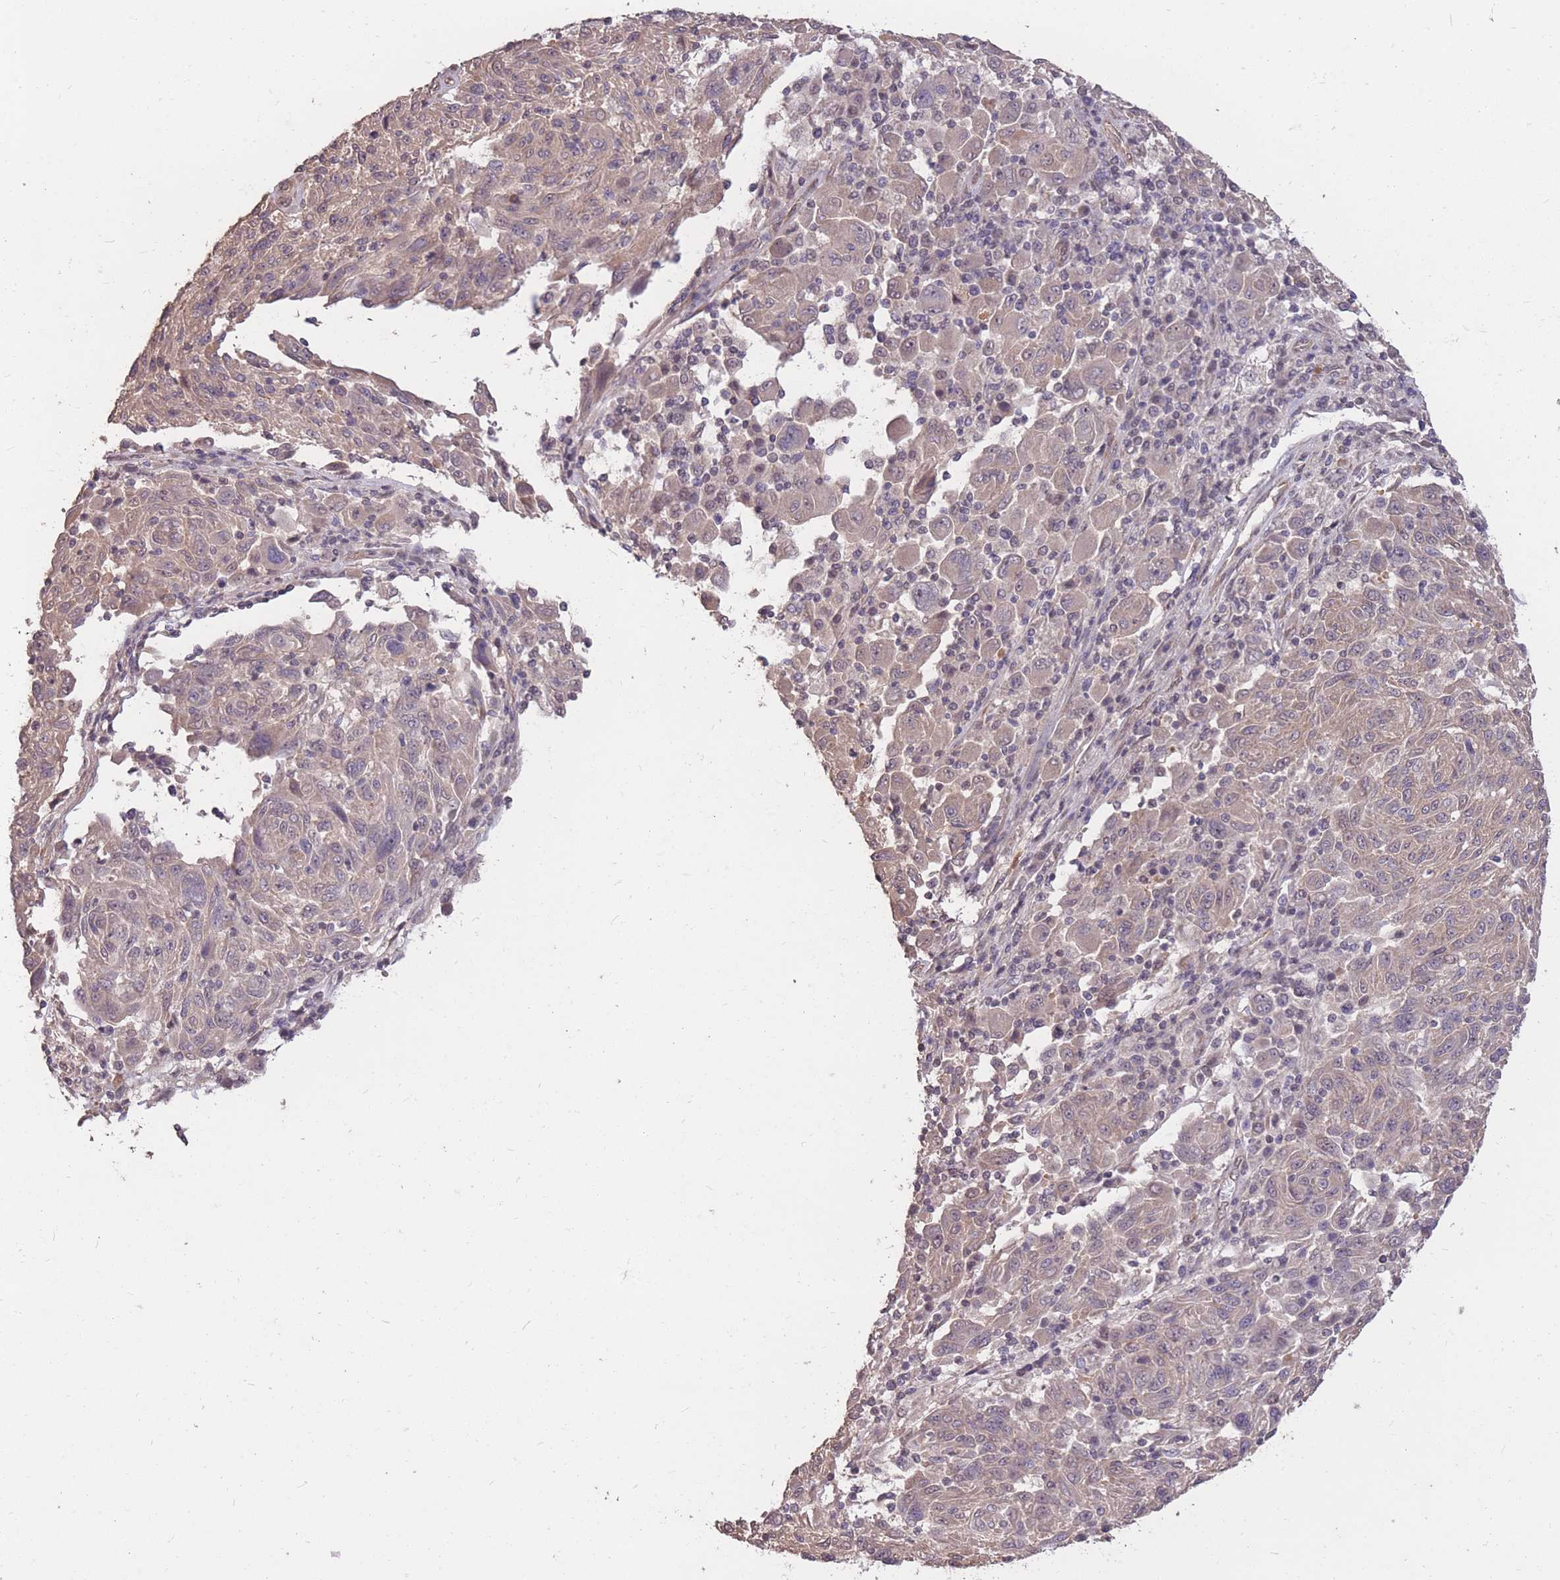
{"staining": {"intensity": "negative", "quantity": "none", "location": "none"}, "tissue": "melanoma", "cell_type": "Tumor cells", "image_type": "cancer", "snomed": [{"axis": "morphology", "description": "Malignant melanoma, NOS"}, {"axis": "topography", "description": "Skin"}], "caption": "Image shows no protein staining in tumor cells of melanoma tissue.", "gene": "DYNC1LI2", "patient": {"sex": "male", "age": 53}}